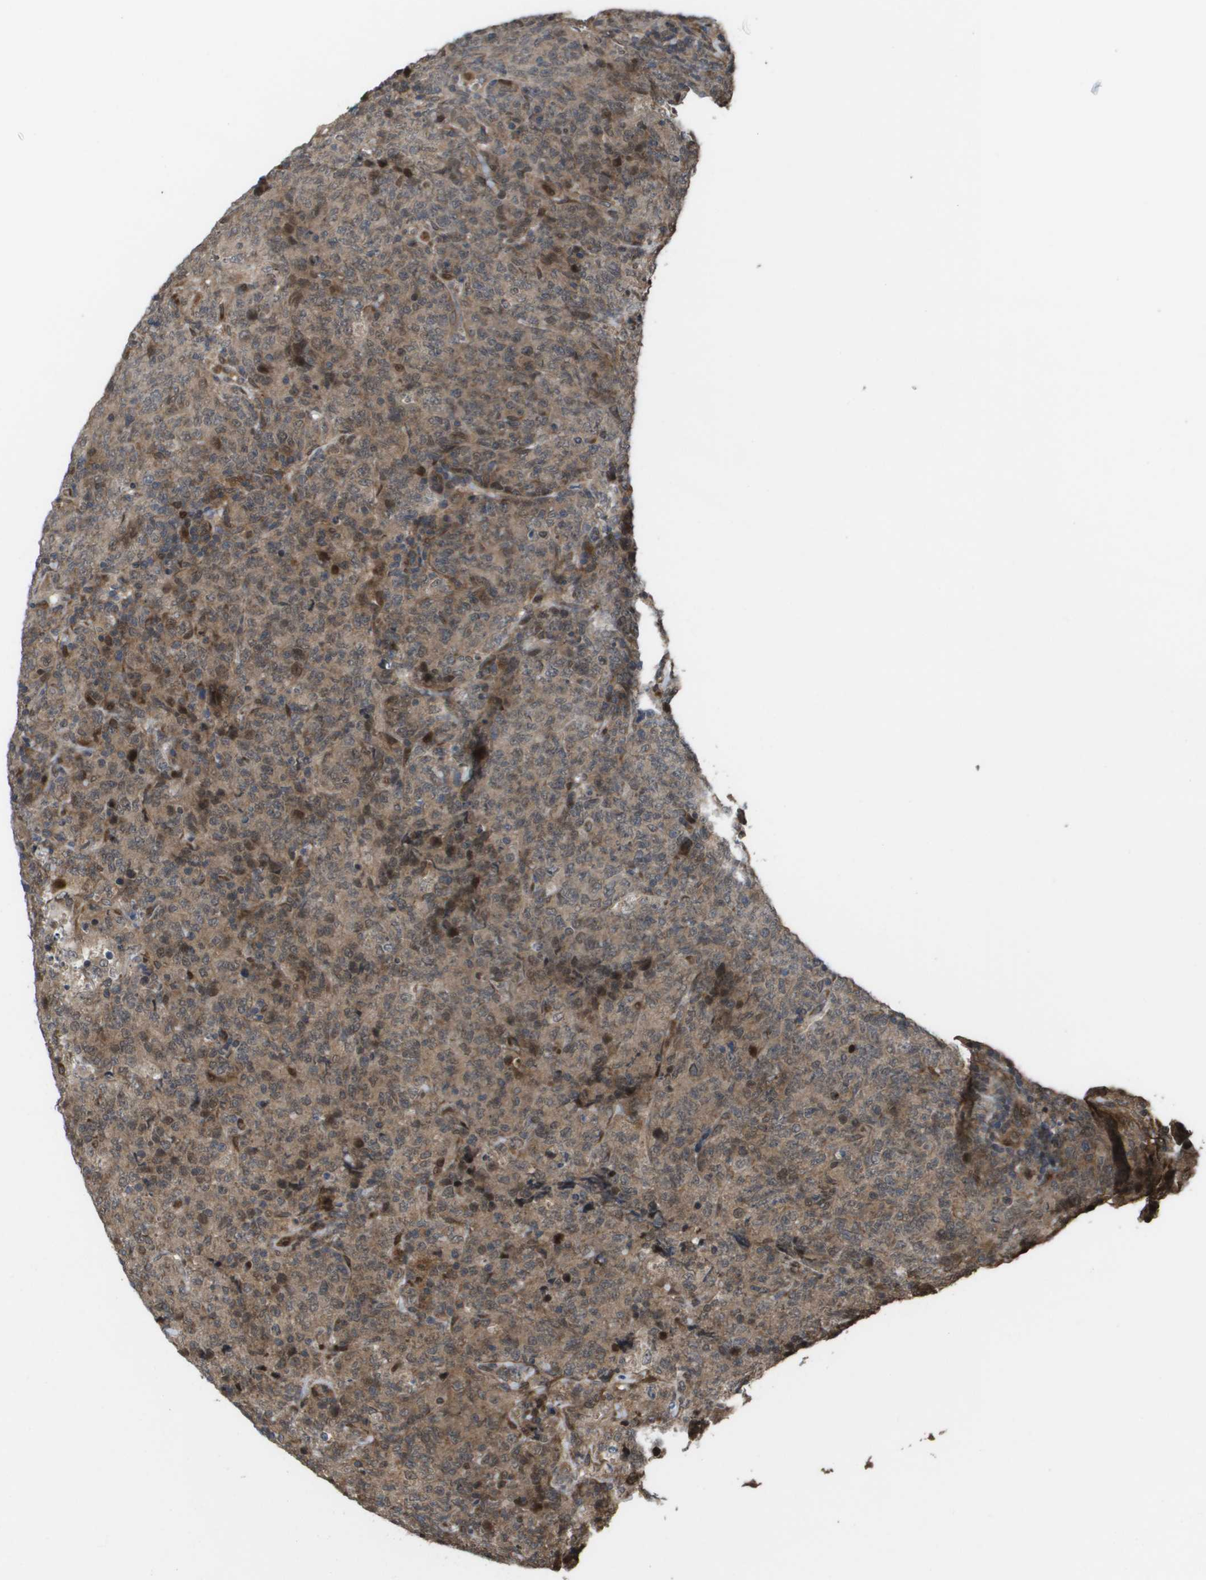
{"staining": {"intensity": "weak", "quantity": "25%-75%", "location": "cytoplasmic/membranous,nuclear"}, "tissue": "lymphoma", "cell_type": "Tumor cells", "image_type": "cancer", "snomed": [{"axis": "morphology", "description": "Malignant lymphoma, non-Hodgkin's type, High grade"}, {"axis": "topography", "description": "Tonsil"}], "caption": "High-grade malignant lymphoma, non-Hodgkin's type tissue exhibits weak cytoplasmic/membranous and nuclear positivity in approximately 25%-75% of tumor cells, visualized by immunohistochemistry.", "gene": "AXIN2", "patient": {"sex": "female", "age": 36}}